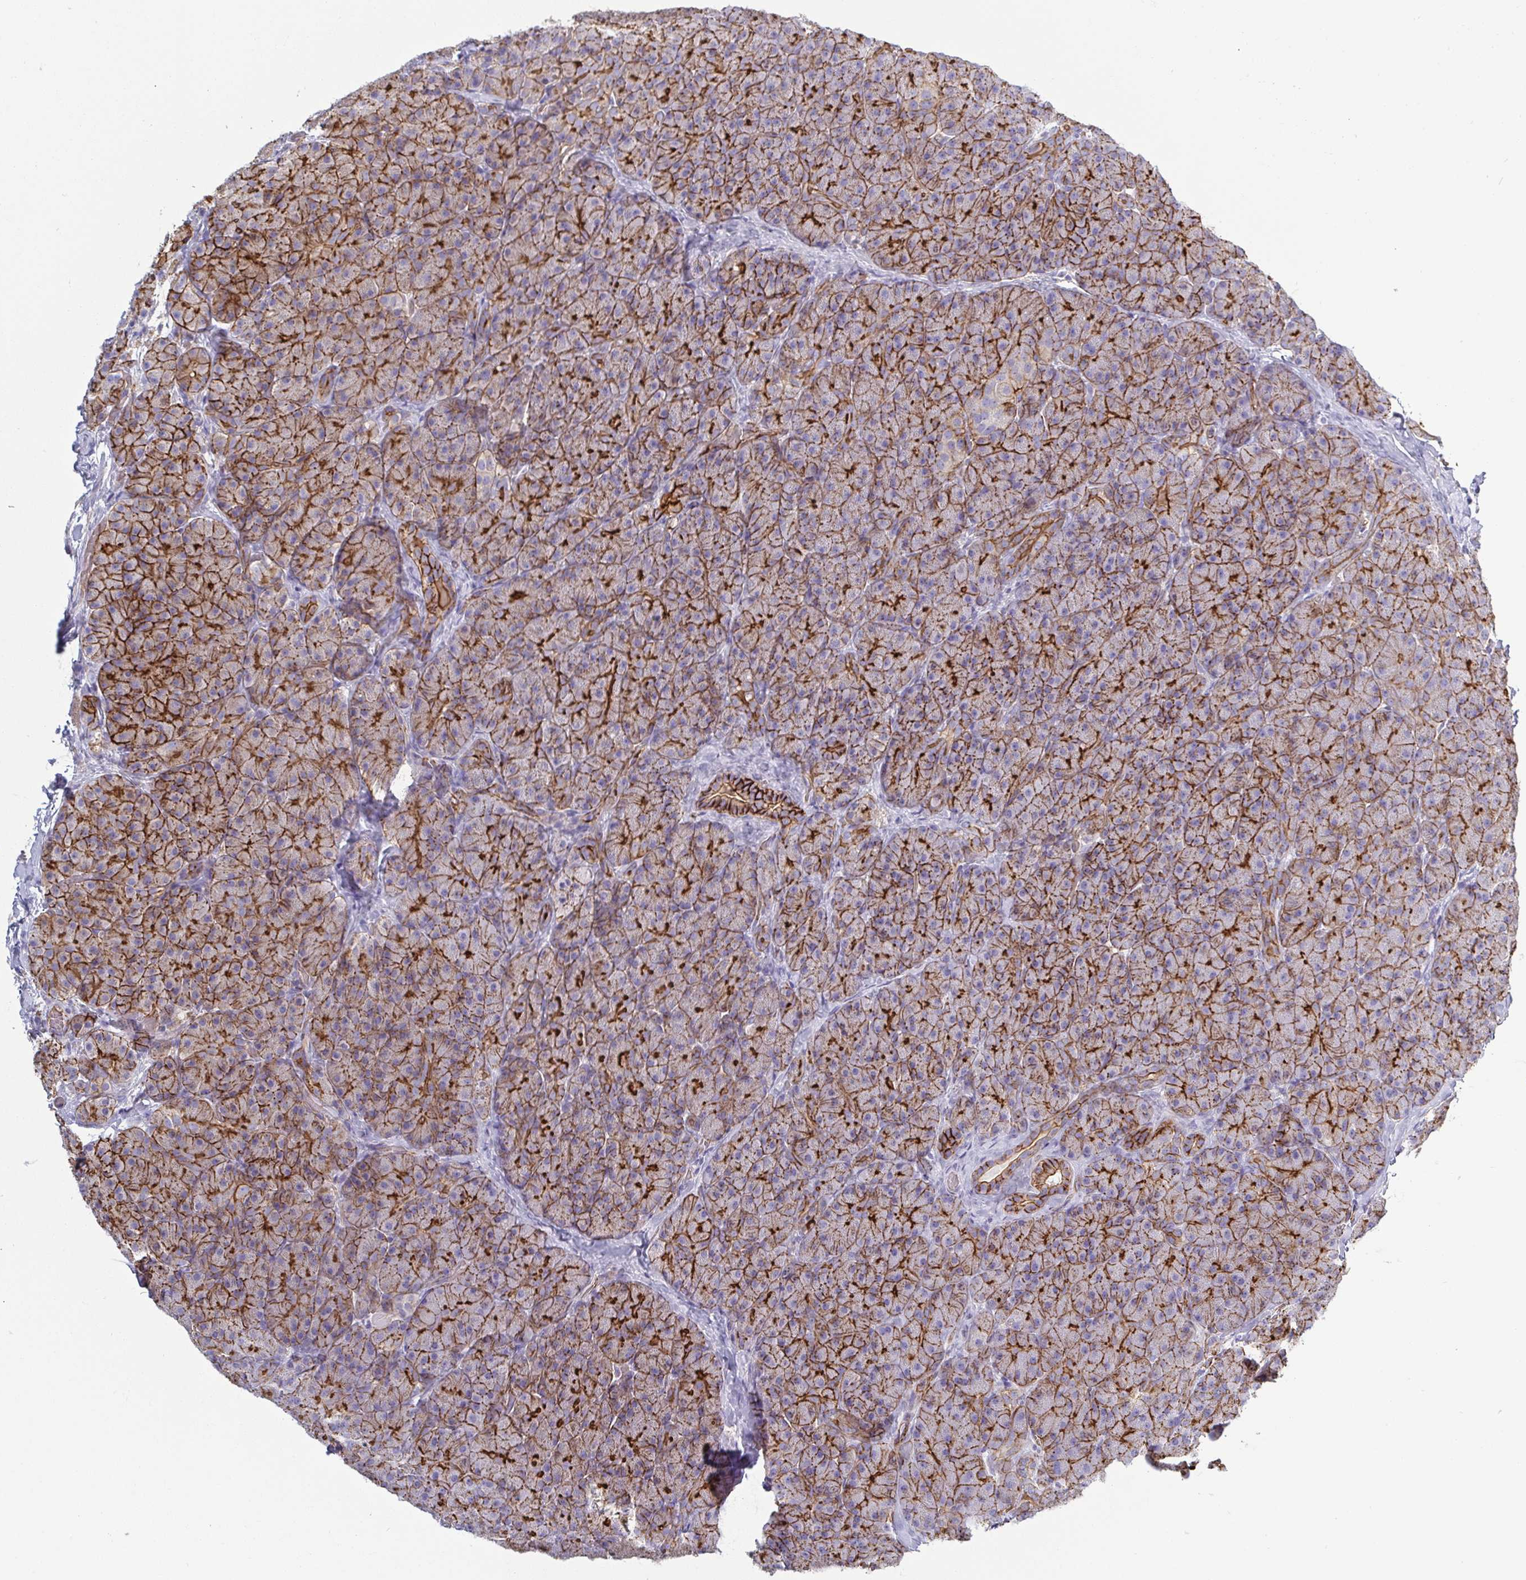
{"staining": {"intensity": "moderate", "quantity": ">75%", "location": "cytoplasmic/membranous"}, "tissue": "pancreas", "cell_type": "Exocrine glandular cells", "image_type": "normal", "snomed": [{"axis": "morphology", "description": "Normal tissue, NOS"}, {"axis": "topography", "description": "Pancreas"}], "caption": "This is a photomicrograph of IHC staining of benign pancreas, which shows moderate positivity in the cytoplasmic/membranous of exocrine glandular cells.", "gene": "LIMA1", "patient": {"sex": "male", "age": 57}}